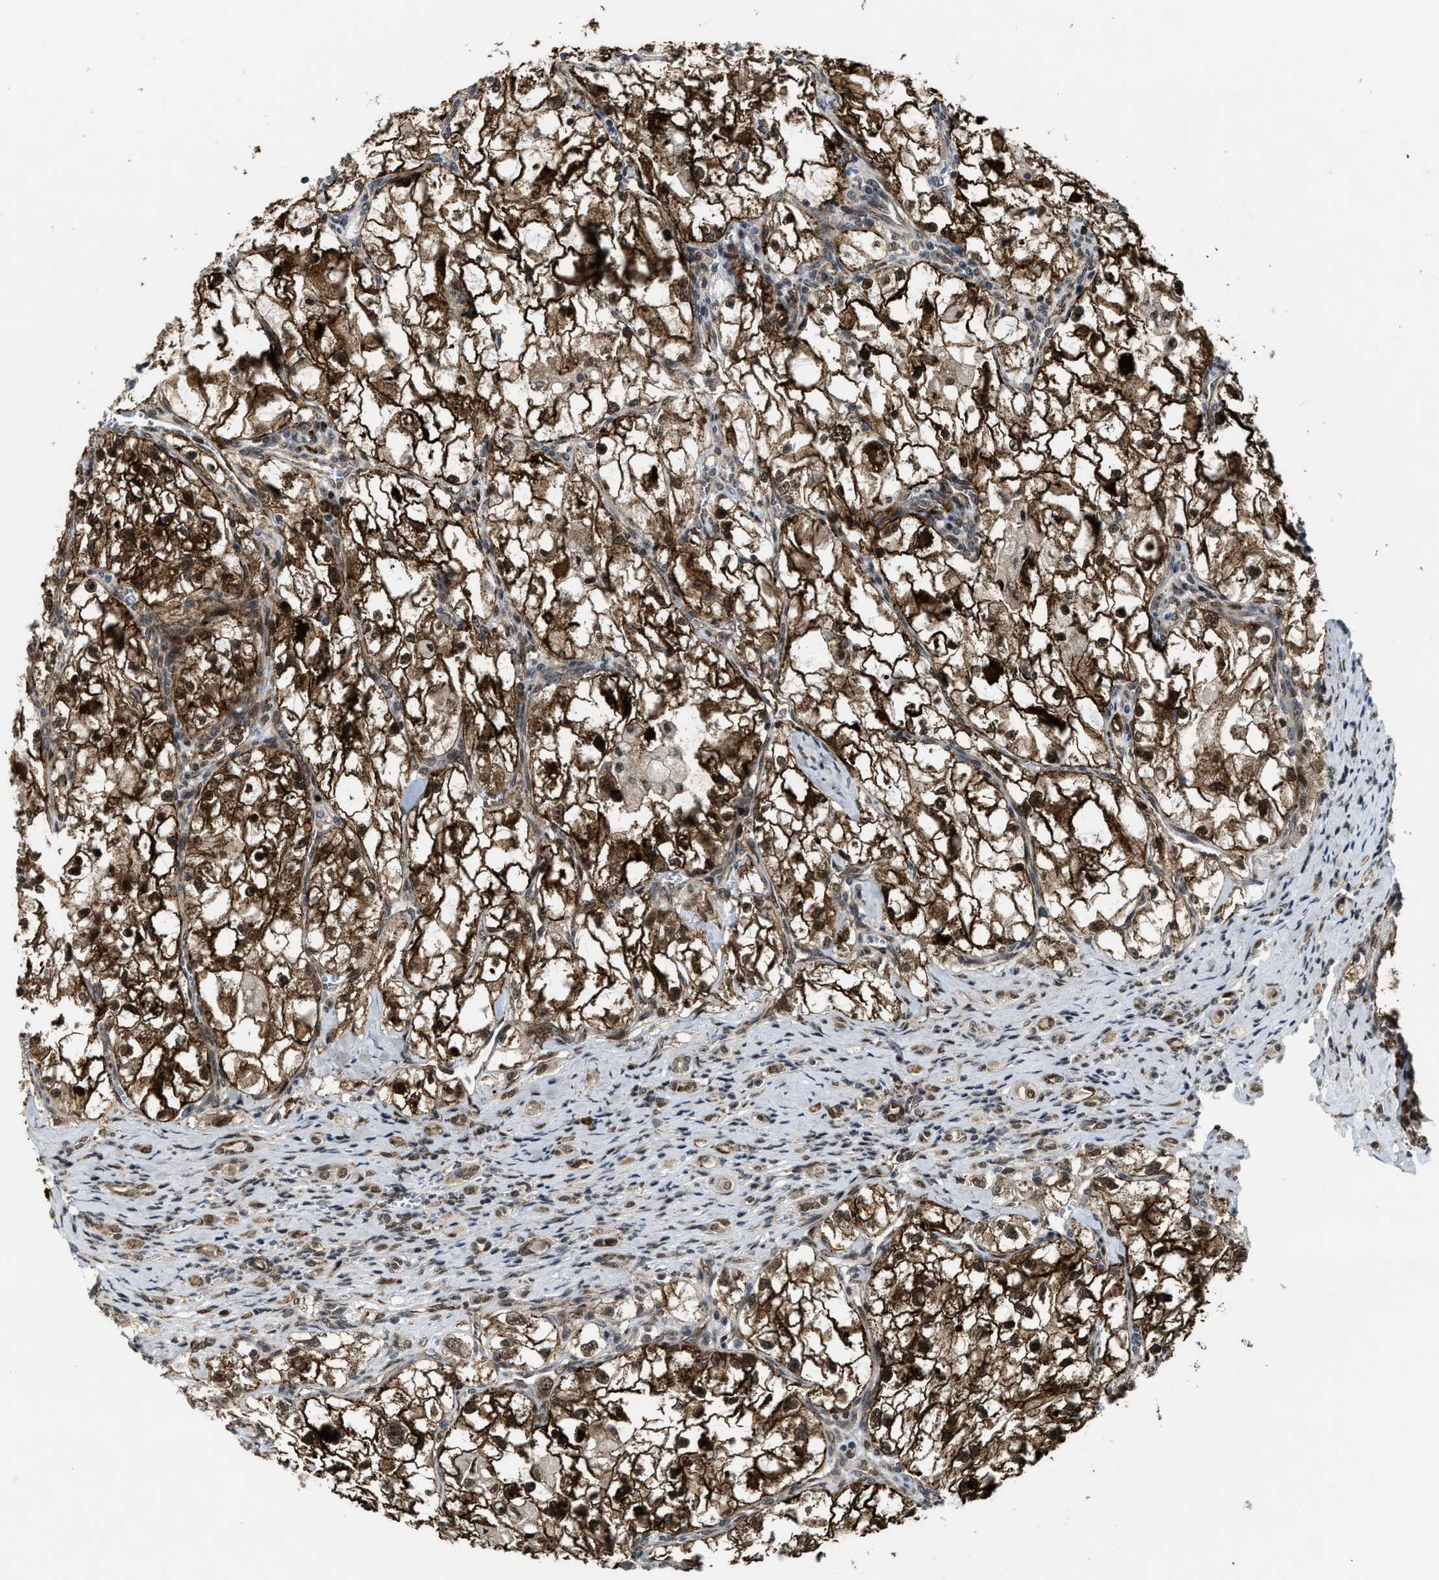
{"staining": {"intensity": "strong", "quantity": ">75%", "location": "cytoplasmic/membranous,nuclear"}, "tissue": "renal cancer", "cell_type": "Tumor cells", "image_type": "cancer", "snomed": [{"axis": "morphology", "description": "Adenocarcinoma, NOS"}, {"axis": "topography", "description": "Kidney"}], "caption": "Human renal cancer (adenocarcinoma) stained with a protein marker demonstrates strong staining in tumor cells.", "gene": "ZNF250", "patient": {"sex": "female", "age": 70}}